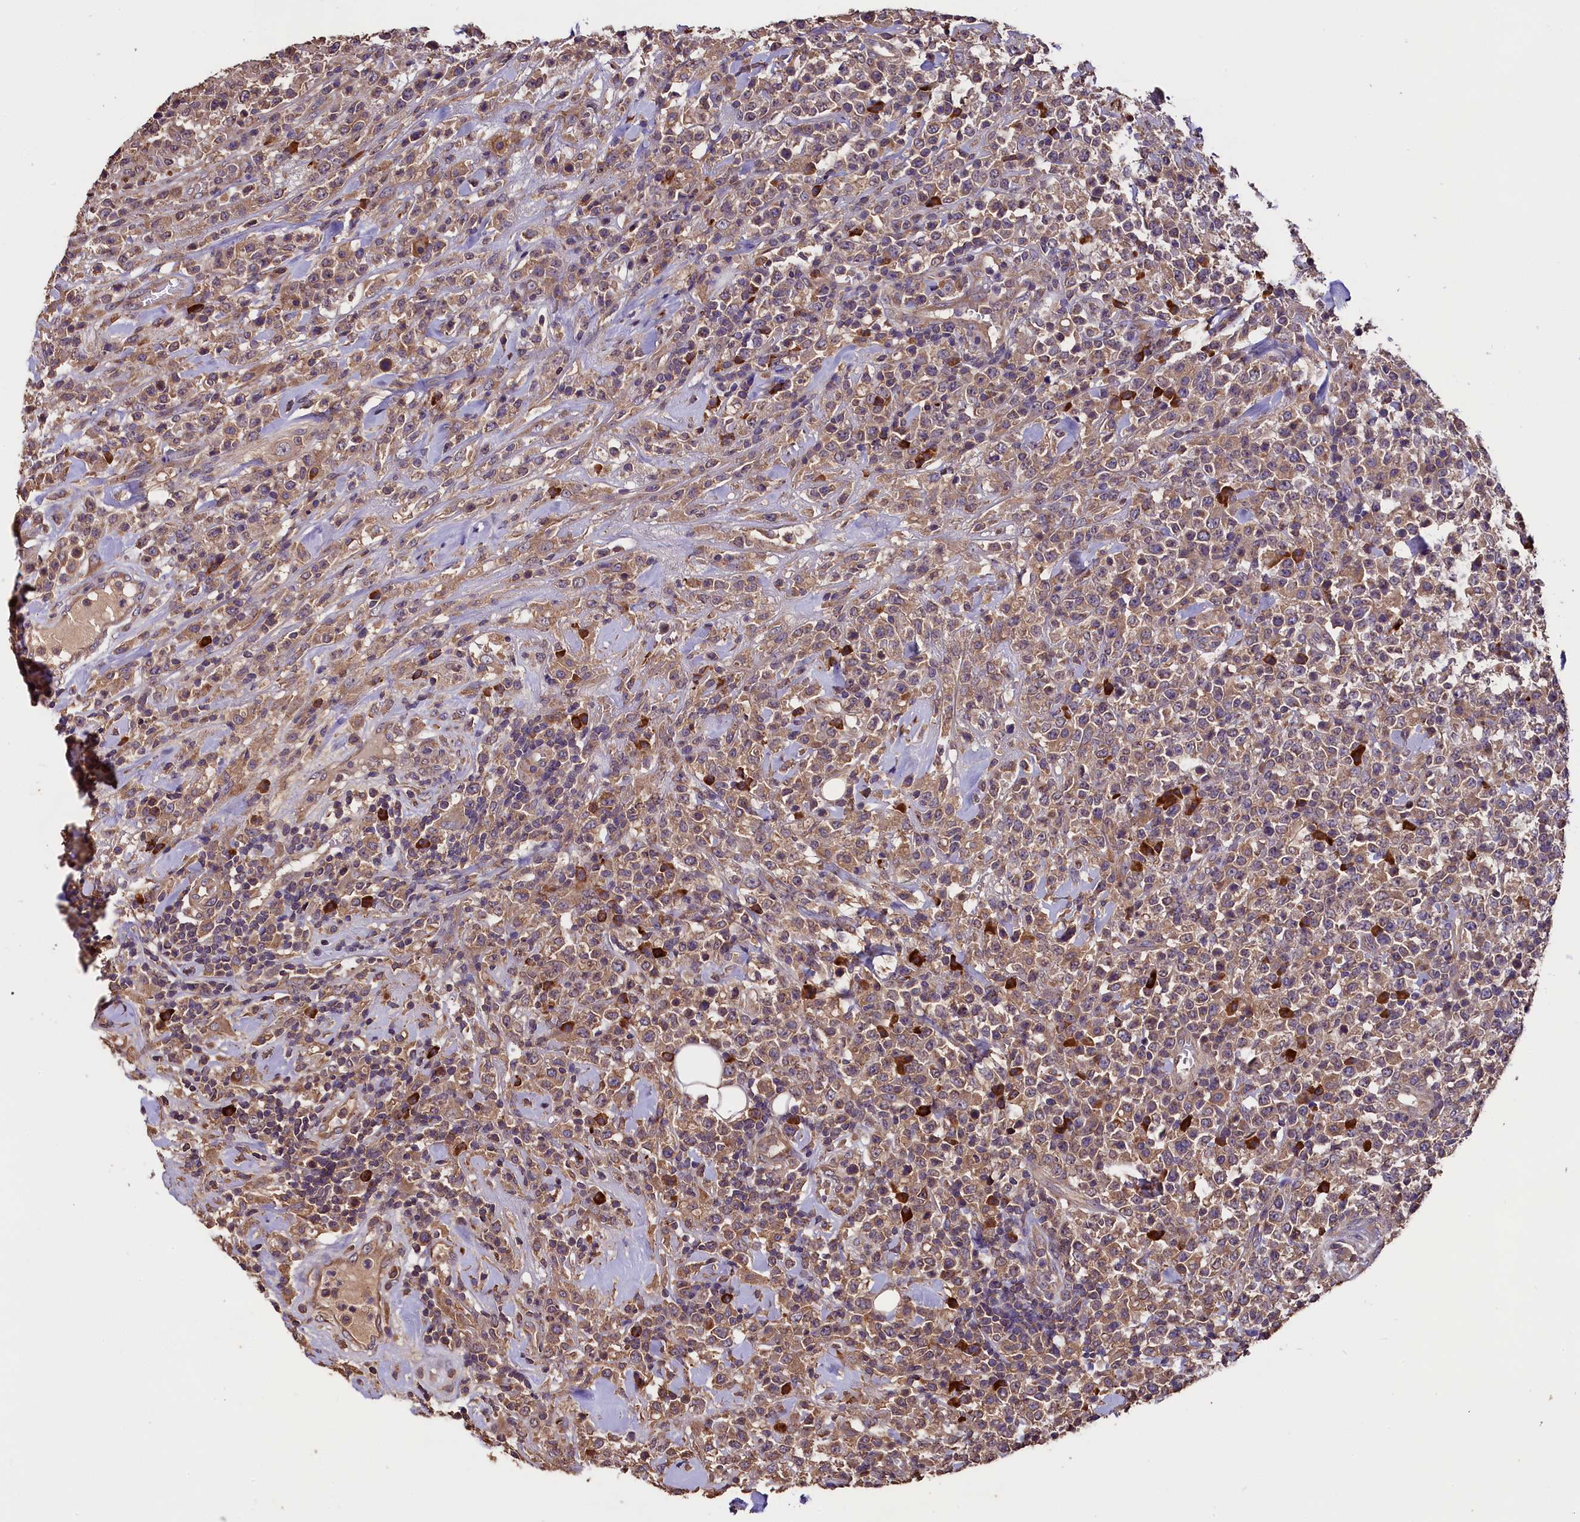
{"staining": {"intensity": "moderate", "quantity": ">75%", "location": "cytoplasmic/membranous"}, "tissue": "lymphoma", "cell_type": "Tumor cells", "image_type": "cancer", "snomed": [{"axis": "morphology", "description": "Malignant lymphoma, non-Hodgkin's type, High grade"}, {"axis": "topography", "description": "Colon"}], "caption": "High-grade malignant lymphoma, non-Hodgkin's type was stained to show a protein in brown. There is medium levels of moderate cytoplasmic/membranous staining in approximately >75% of tumor cells. (IHC, brightfield microscopy, high magnification).", "gene": "ENKD1", "patient": {"sex": "female", "age": 53}}